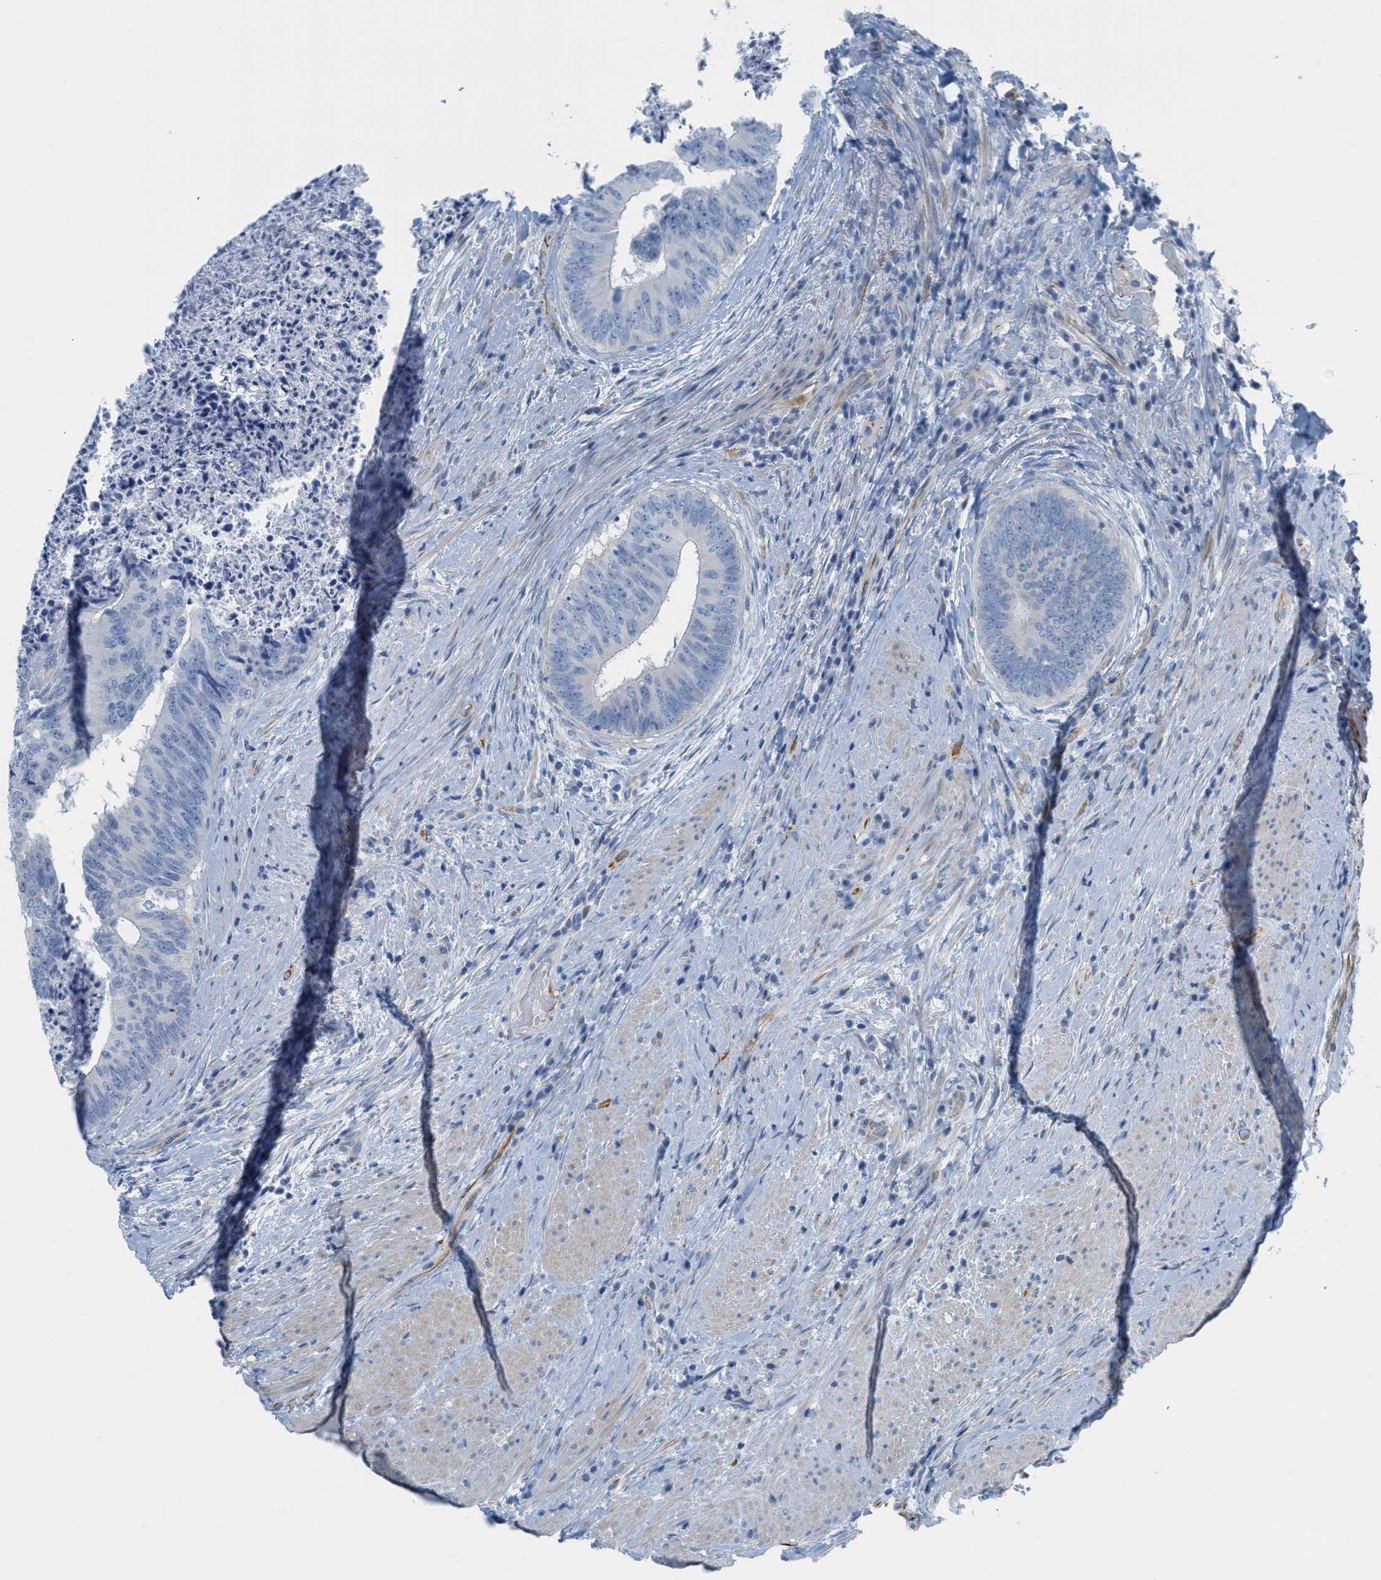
{"staining": {"intensity": "negative", "quantity": "none", "location": "none"}, "tissue": "colorectal cancer", "cell_type": "Tumor cells", "image_type": "cancer", "snomed": [{"axis": "morphology", "description": "Adenocarcinoma, NOS"}, {"axis": "topography", "description": "Rectum"}], "caption": "Immunohistochemical staining of human colorectal cancer (adenocarcinoma) displays no significant staining in tumor cells.", "gene": "SLC12A1", "patient": {"sex": "male", "age": 72}}